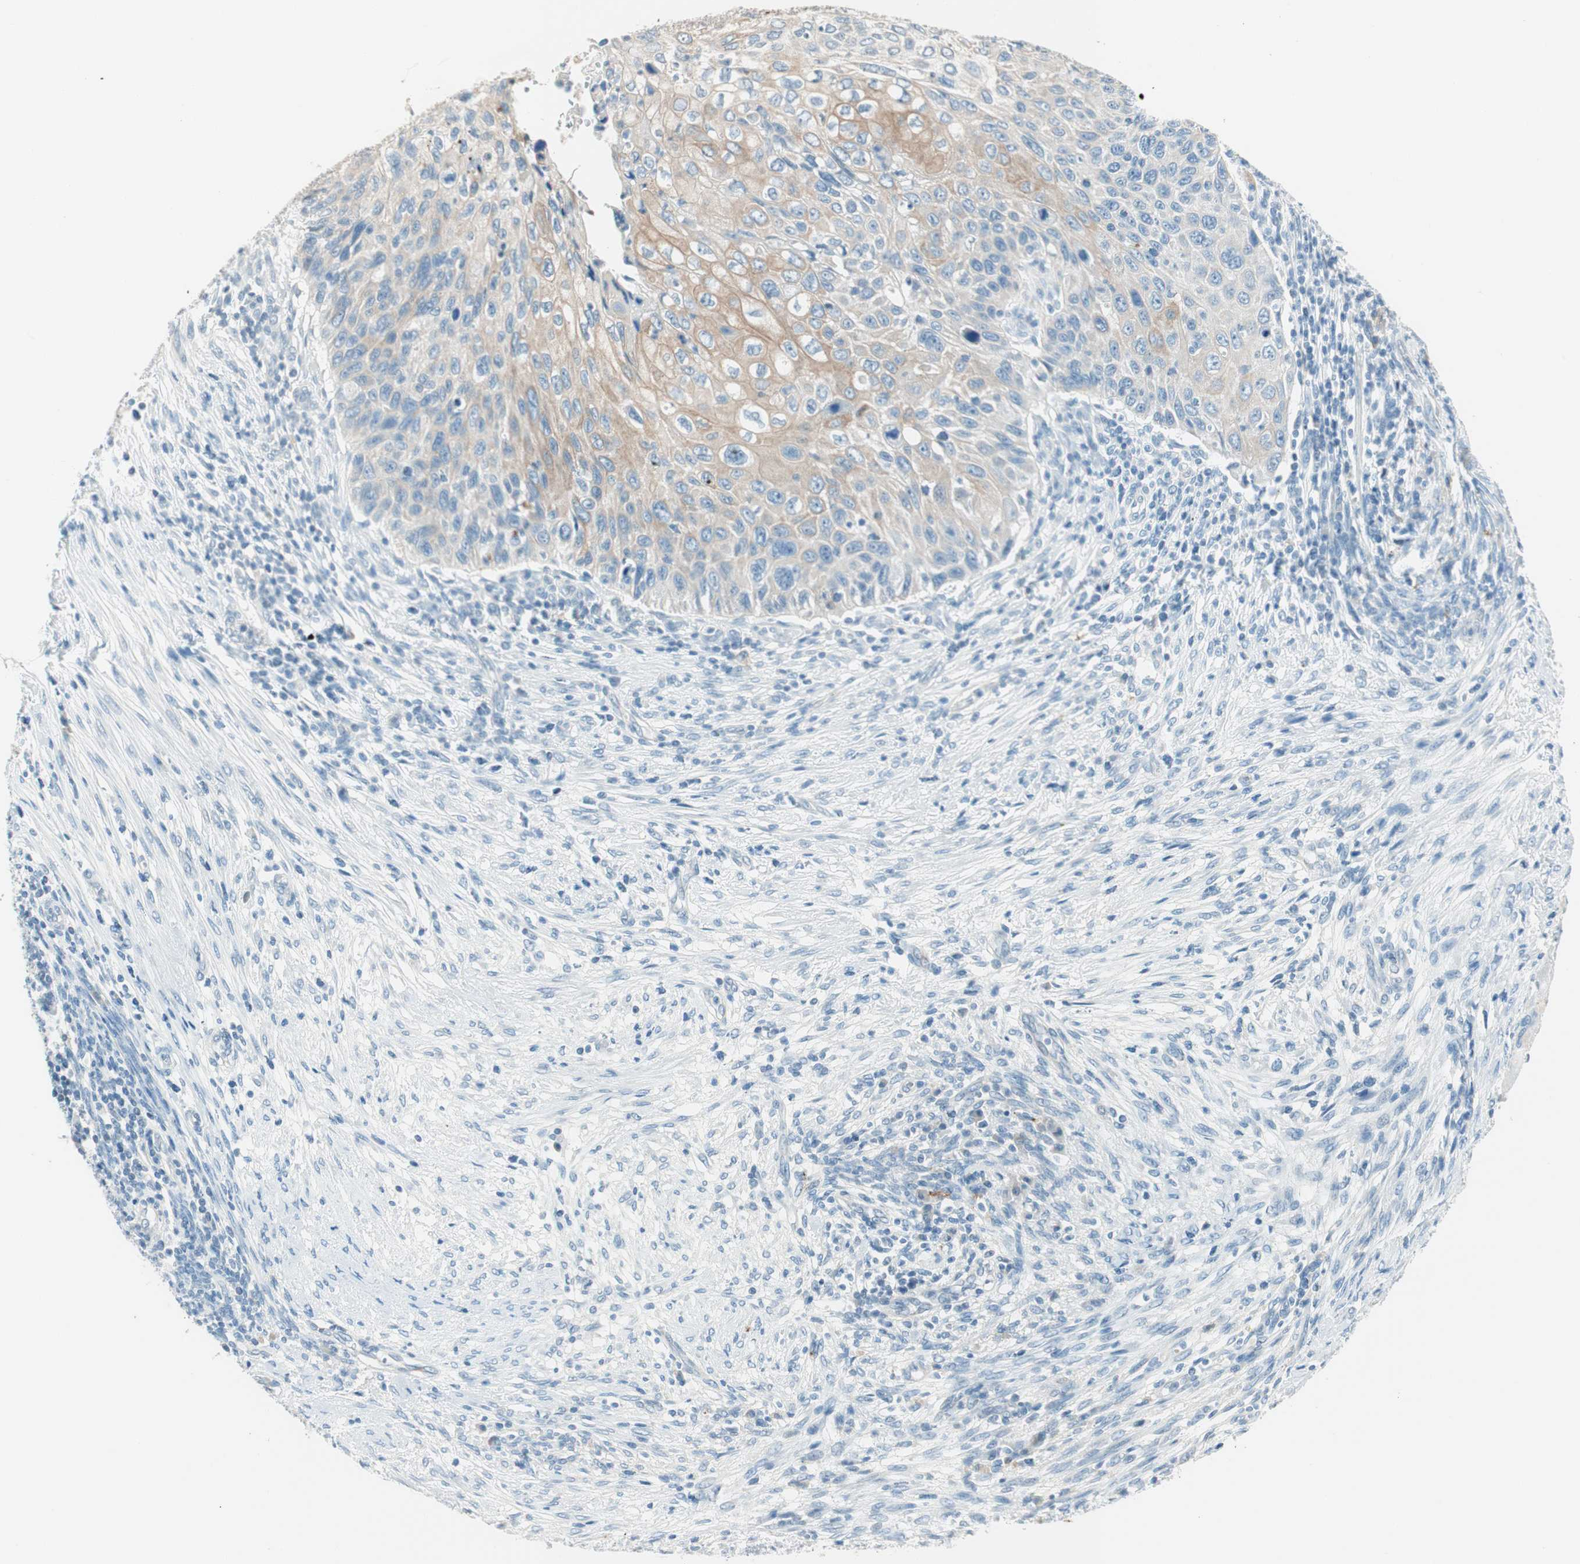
{"staining": {"intensity": "weak", "quantity": ">75%", "location": "cytoplasmic/membranous"}, "tissue": "cervical cancer", "cell_type": "Tumor cells", "image_type": "cancer", "snomed": [{"axis": "morphology", "description": "Squamous cell carcinoma, NOS"}, {"axis": "topography", "description": "Cervix"}], "caption": "Immunohistochemistry (IHC) histopathology image of human cervical cancer stained for a protein (brown), which demonstrates low levels of weak cytoplasmic/membranous staining in approximately >75% of tumor cells.", "gene": "GNAO1", "patient": {"sex": "female", "age": 70}}